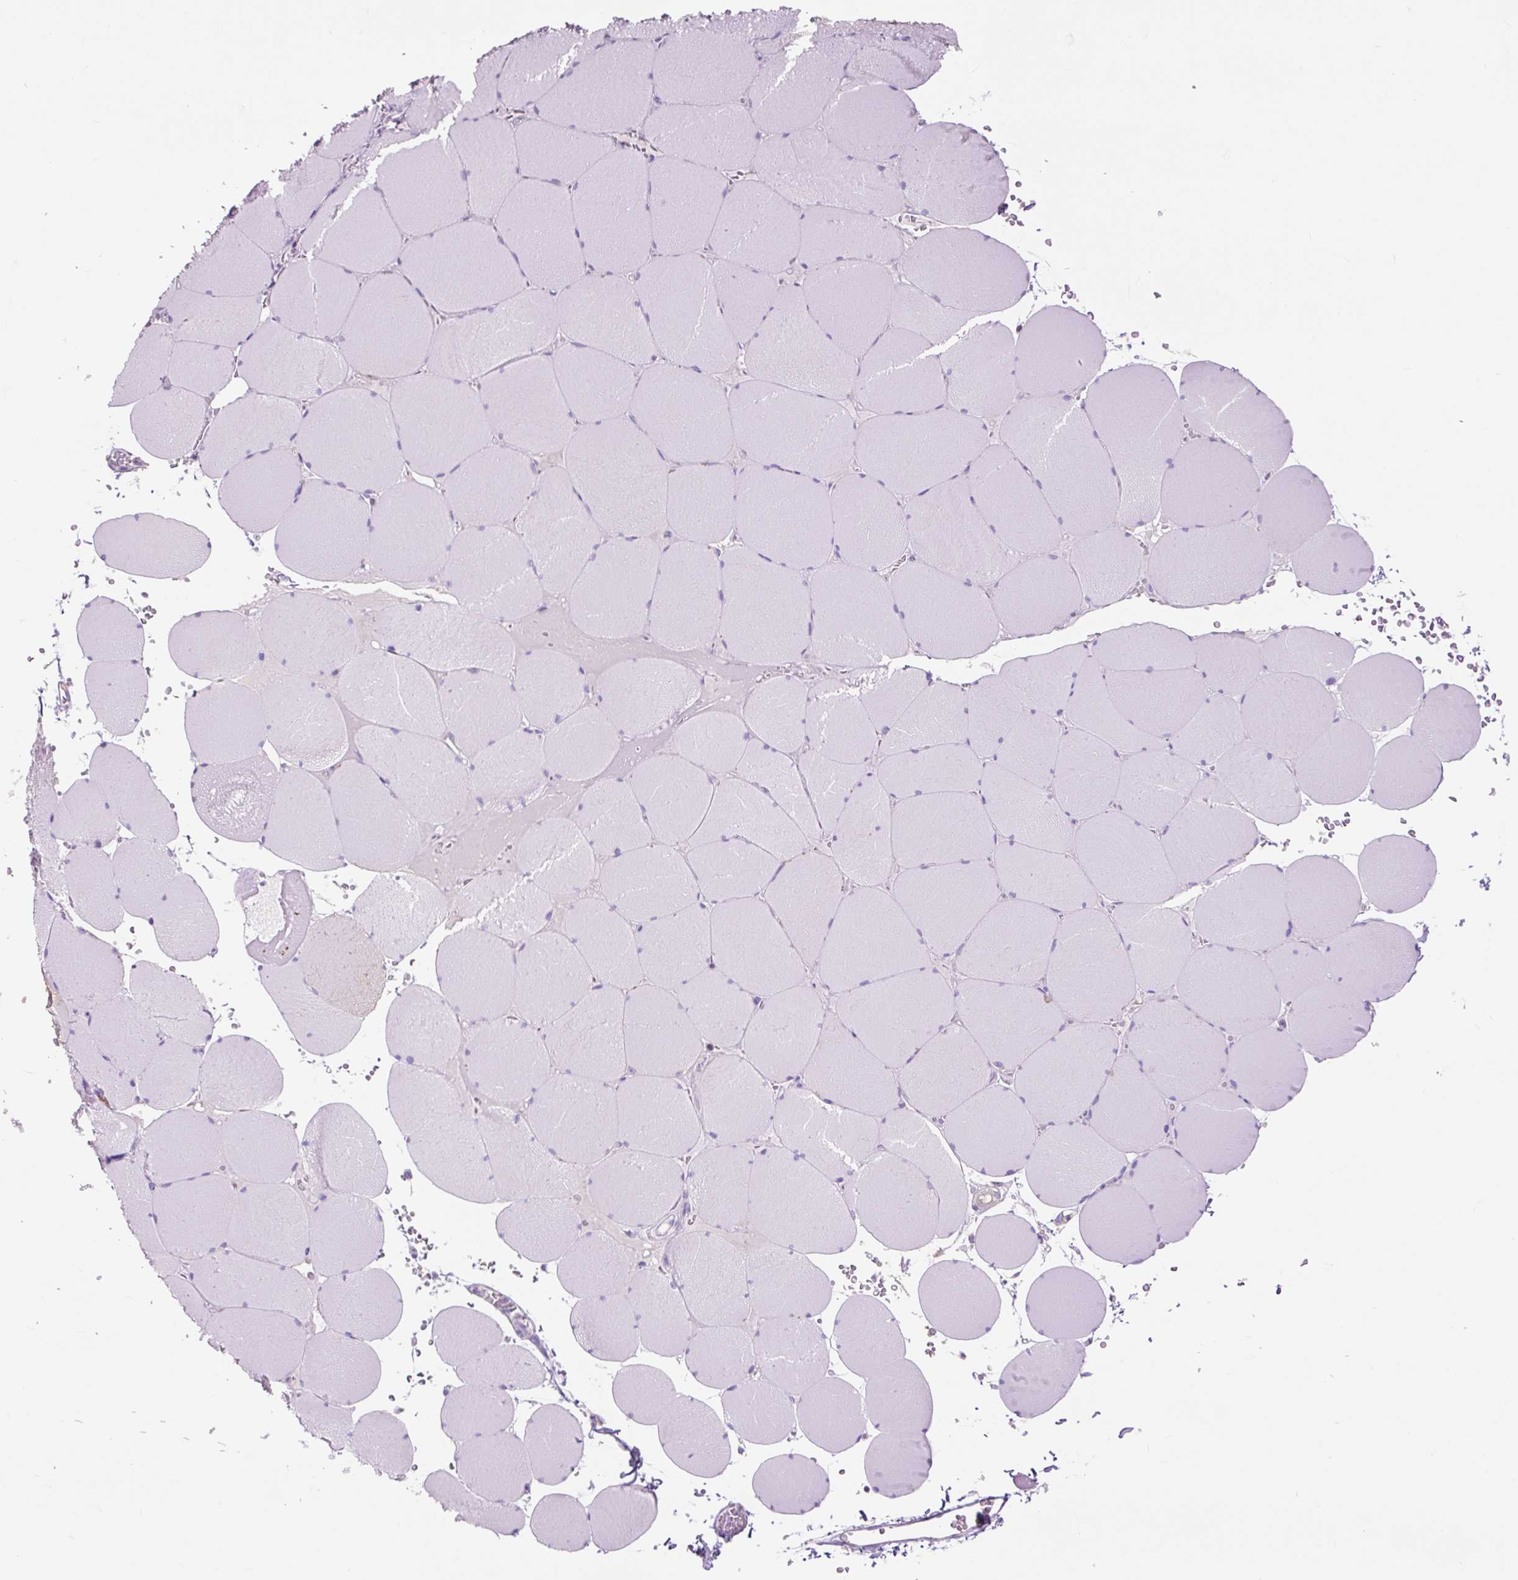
{"staining": {"intensity": "negative", "quantity": "none", "location": "none"}, "tissue": "skeletal muscle", "cell_type": "Myocytes", "image_type": "normal", "snomed": [{"axis": "morphology", "description": "Normal tissue, NOS"}, {"axis": "topography", "description": "Skeletal muscle"}, {"axis": "topography", "description": "Head-Neck"}], "caption": "A histopathology image of human skeletal muscle is negative for staining in myocytes. The staining is performed using DAB (3,3'-diaminobenzidine) brown chromogen with nuclei counter-stained in using hematoxylin.", "gene": "OR10A7", "patient": {"sex": "male", "age": 66}}